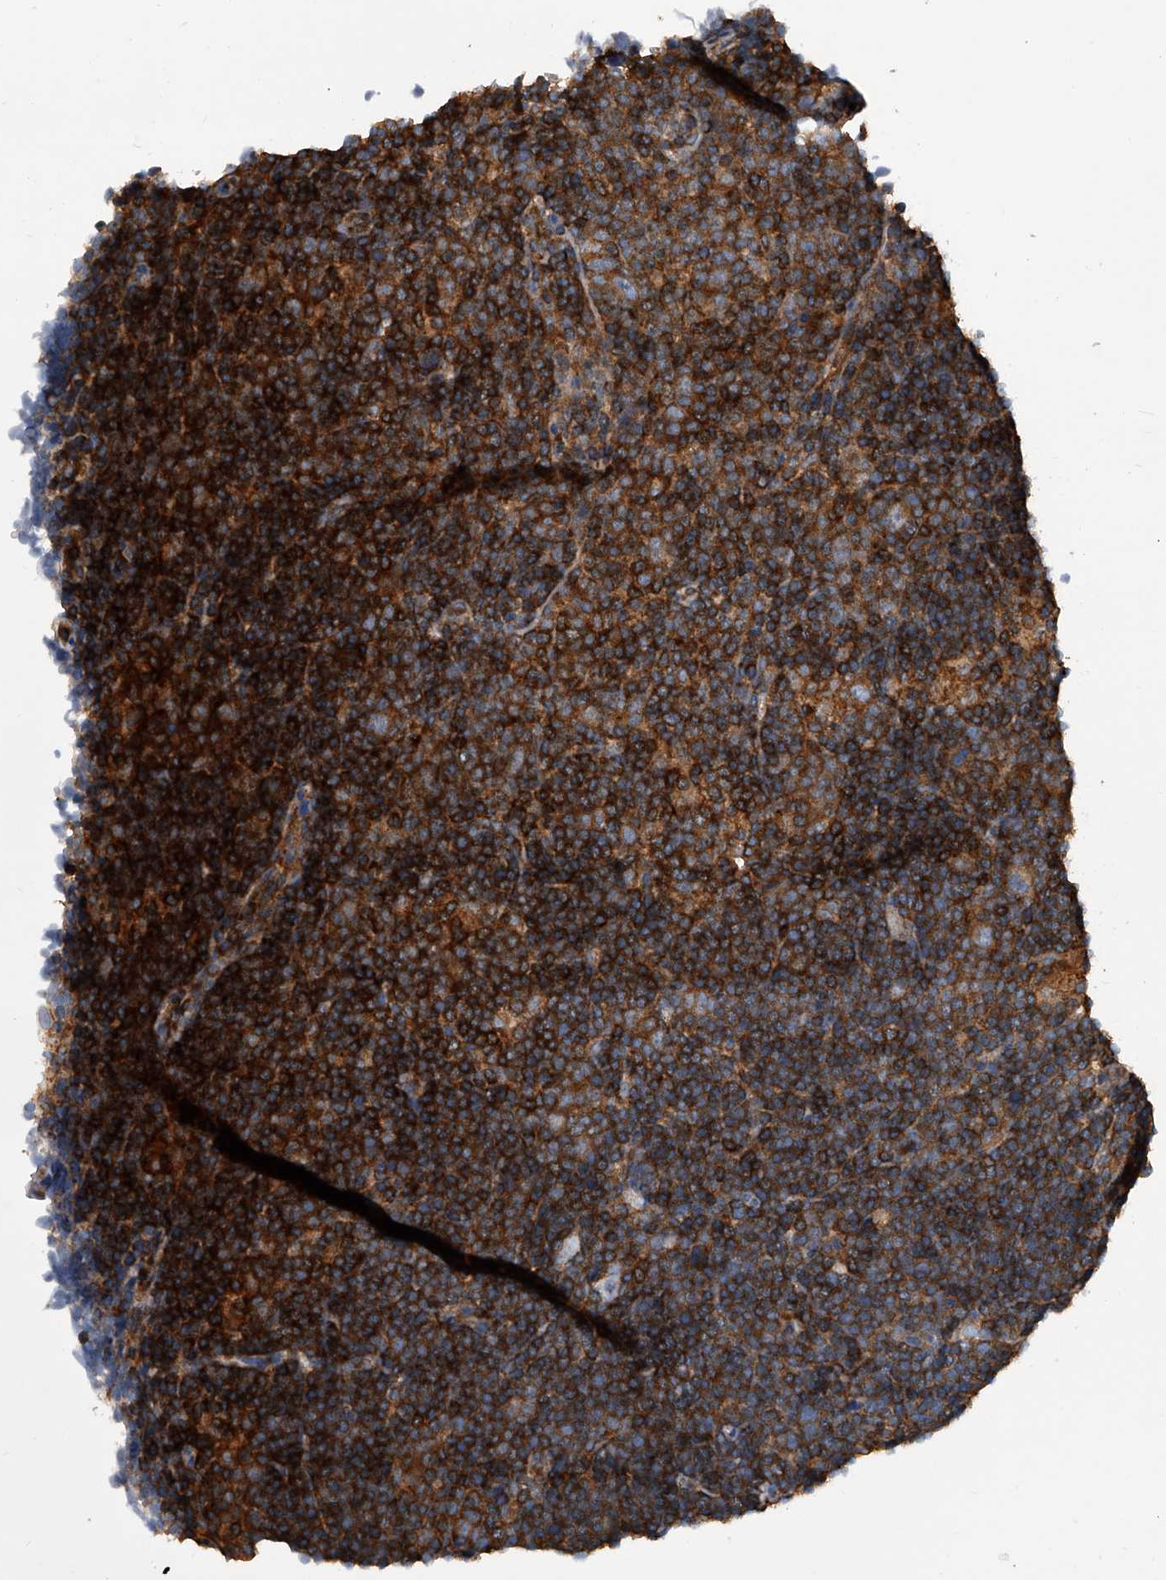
{"staining": {"intensity": "weak", "quantity": ">75%", "location": "cytoplasmic/membranous"}, "tissue": "lymphoma", "cell_type": "Tumor cells", "image_type": "cancer", "snomed": [{"axis": "morphology", "description": "Hodgkin's disease, NOS"}, {"axis": "topography", "description": "Lymph node"}], "caption": "Human lymphoma stained for a protein (brown) shows weak cytoplasmic/membranous positive staining in about >75% of tumor cells.", "gene": "ATG5", "patient": {"sex": "female", "age": 57}}